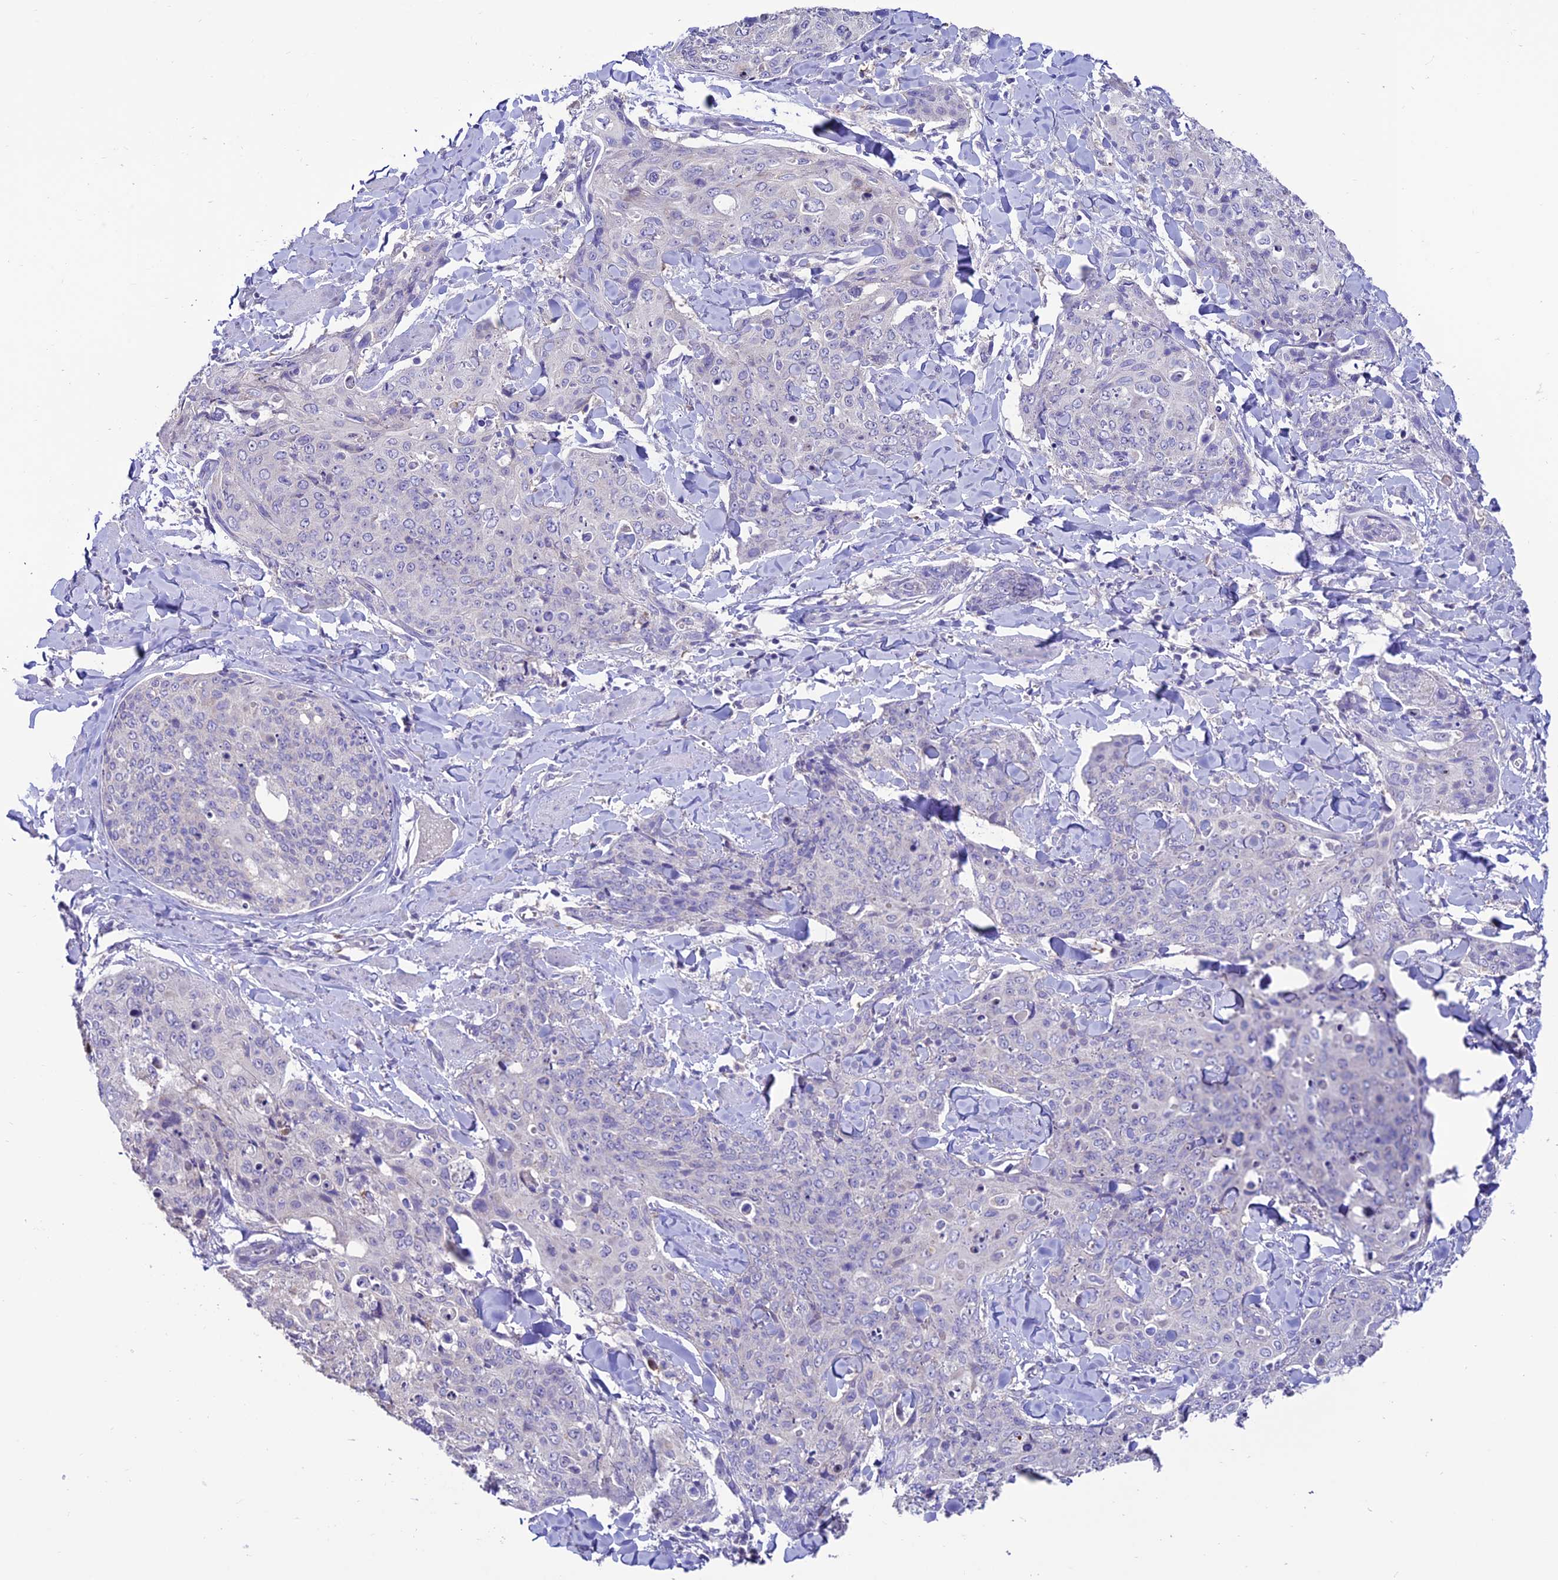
{"staining": {"intensity": "negative", "quantity": "none", "location": "none"}, "tissue": "skin cancer", "cell_type": "Tumor cells", "image_type": "cancer", "snomed": [{"axis": "morphology", "description": "Squamous cell carcinoma, NOS"}, {"axis": "topography", "description": "Skin"}, {"axis": "topography", "description": "Vulva"}], "caption": "Tumor cells show no significant positivity in skin cancer. (Stains: DAB immunohistochemistry with hematoxylin counter stain, Microscopy: brightfield microscopy at high magnification).", "gene": "SLC10A1", "patient": {"sex": "female", "age": 85}}